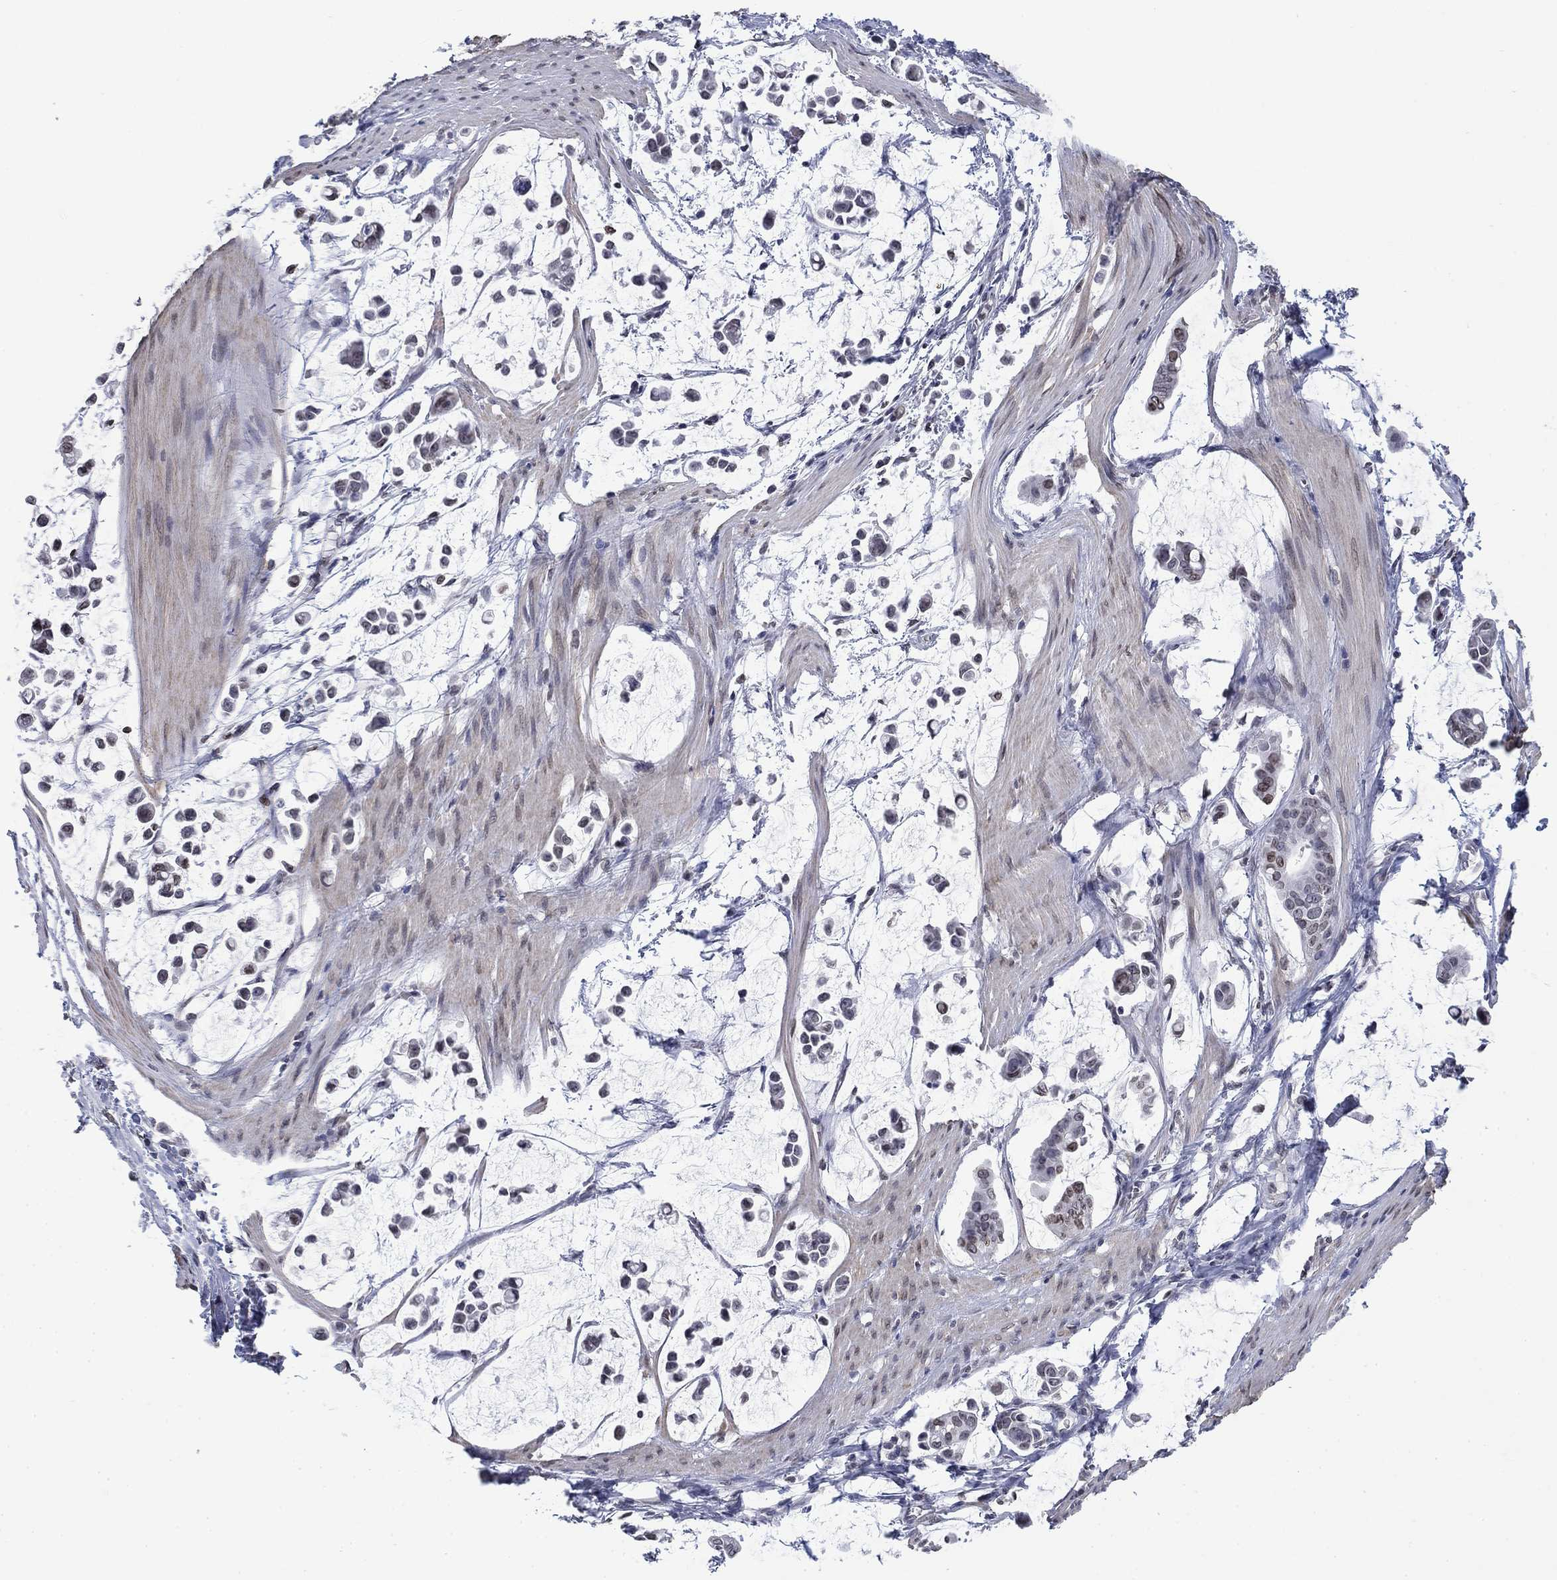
{"staining": {"intensity": "moderate", "quantity": "<25%", "location": "cytoplasmic/membranous,nuclear"}, "tissue": "stomach cancer", "cell_type": "Tumor cells", "image_type": "cancer", "snomed": [{"axis": "morphology", "description": "Adenocarcinoma, NOS"}, {"axis": "topography", "description": "Stomach"}], "caption": "IHC of adenocarcinoma (stomach) demonstrates low levels of moderate cytoplasmic/membranous and nuclear expression in about <25% of tumor cells.", "gene": "TOR1AIP1", "patient": {"sex": "male", "age": 82}}